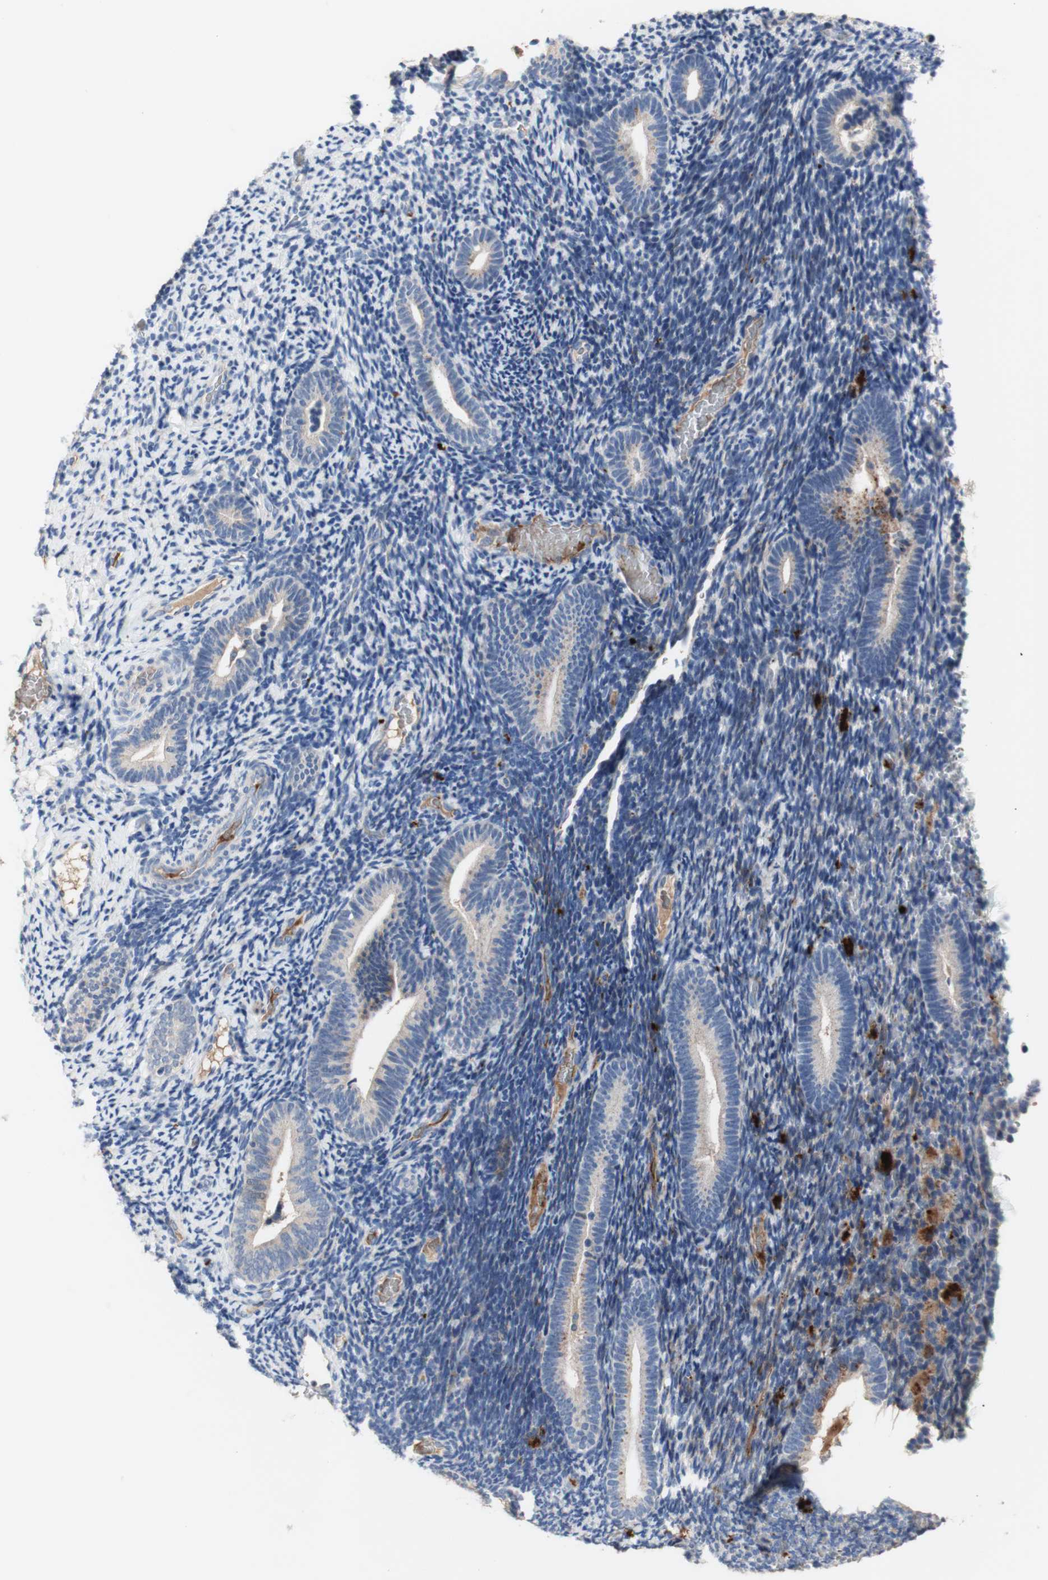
{"staining": {"intensity": "negative", "quantity": "none", "location": "none"}, "tissue": "endometrium", "cell_type": "Cells in endometrial stroma", "image_type": "normal", "snomed": [{"axis": "morphology", "description": "Normal tissue, NOS"}, {"axis": "topography", "description": "Endometrium"}], "caption": "The photomicrograph demonstrates no significant staining in cells in endometrial stroma of endometrium.", "gene": "CDON", "patient": {"sex": "female", "age": 51}}